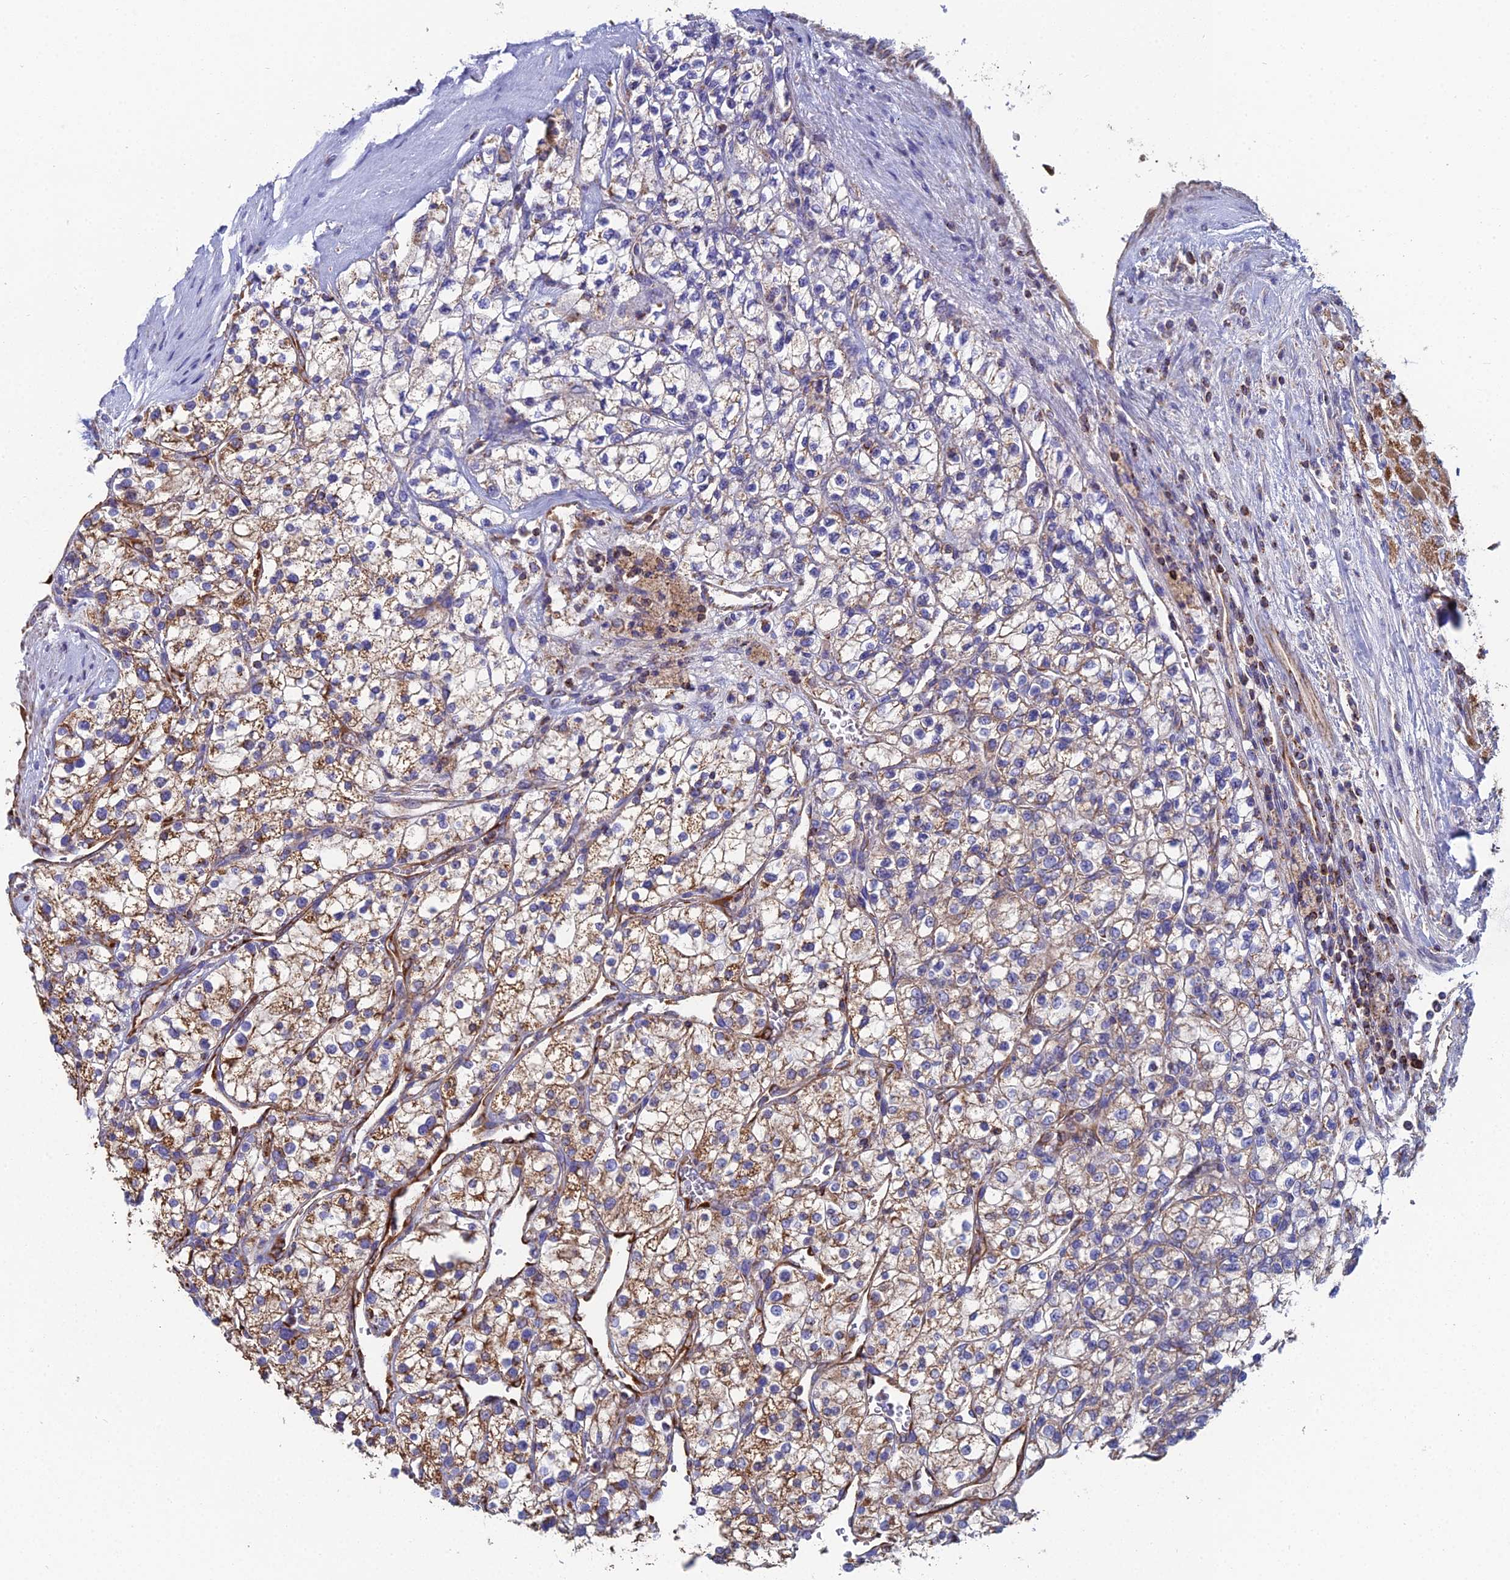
{"staining": {"intensity": "moderate", "quantity": ">75%", "location": "cytoplasmic/membranous"}, "tissue": "renal cancer", "cell_type": "Tumor cells", "image_type": "cancer", "snomed": [{"axis": "morphology", "description": "Adenocarcinoma, NOS"}, {"axis": "topography", "description": "Kidney"}], "caption": "Immunohistochemical staining of human adenocarcinoma (renal) shows moderate cytoplasmic/membranous protein positivity in about >75% of tumor cells. (IHC, brightfield microscopy, high magnification).", "gene": "SPOCK2", "patient": {"sex": "male", "age": 80}}